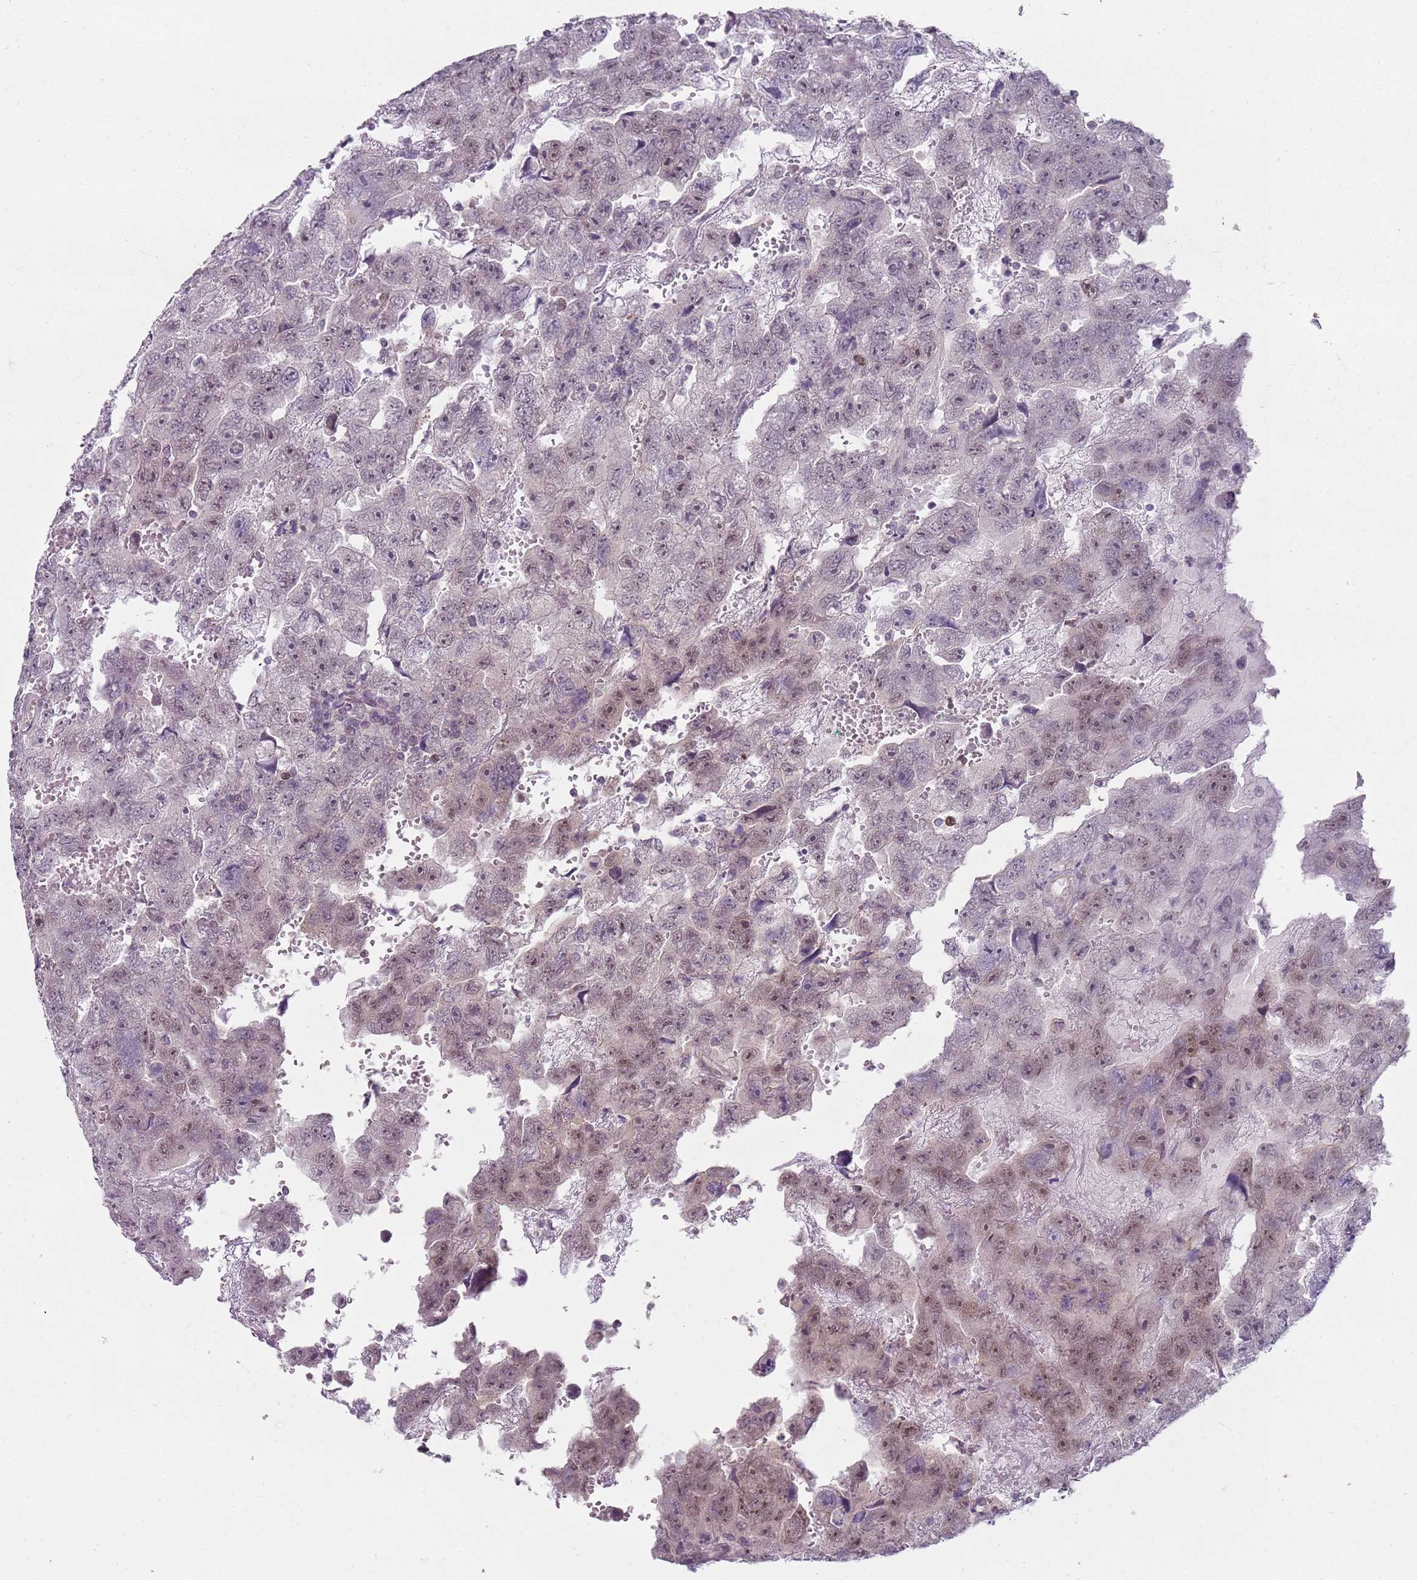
{"staining": {"intensity": "weak", "quantity": "<25%", "location": "nuclear"}, "tissue": "testis cancer", "cell_type": "Tumor cells", "image_type": "cancer", "snomed": [{"axis": "morphology", "description": "Carcinoma, Embryonal, NOS"}, {"axis": "topography", "description": "Testis"}], "caption": "Immunohistochemical staining of human embryonal carcinoma (testis) shows no significant staining in tumor cells.", "gene": "SMARCAL1", "patient": {"sex": "male", "age": 45}}